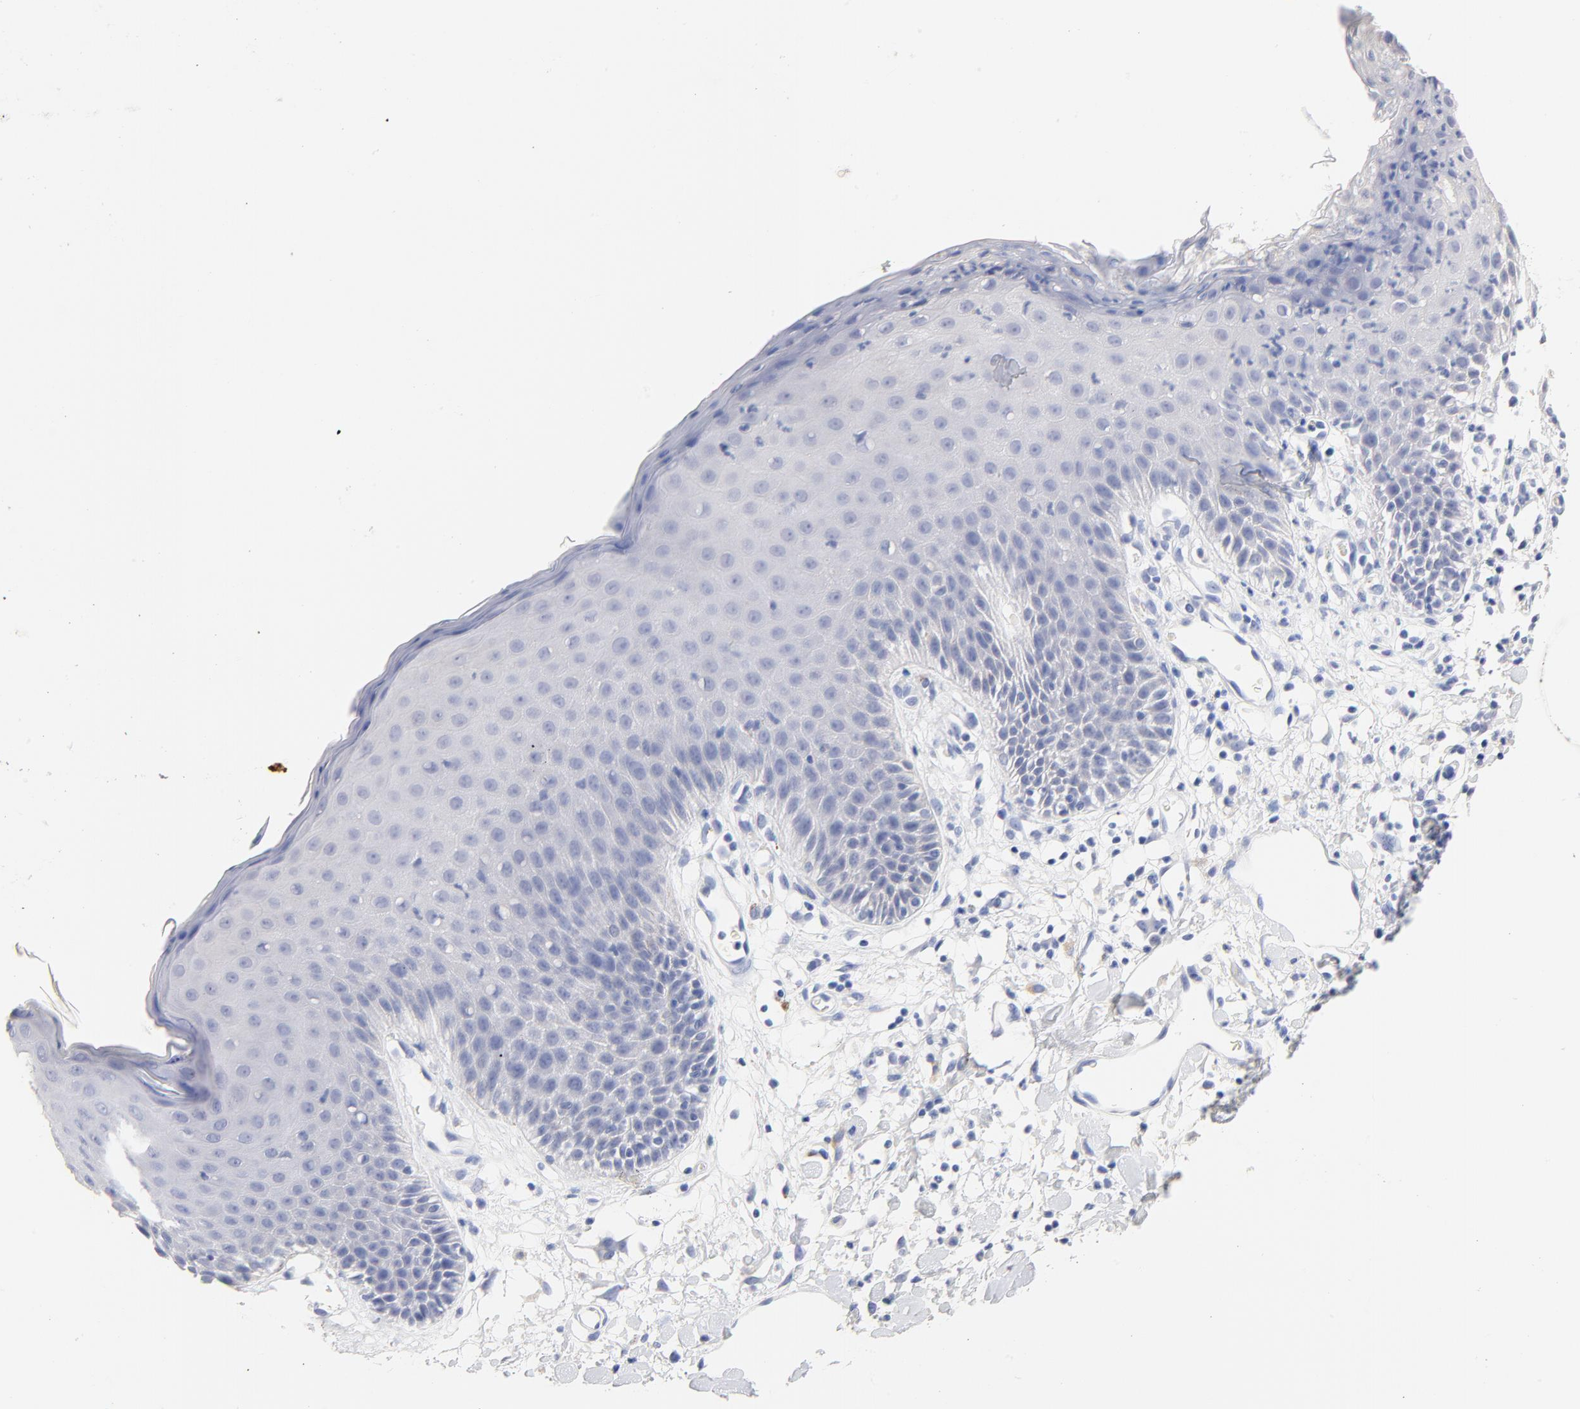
{"staining": {"intensity": "negative", "quantity": "none", "location": "none"}, "tissue": "skin", "cell_type": "Epidermal cells", "image_type": "normal", "snomed": [{"axis": "morphology", "description": "Normal tissue, NOS"}, {"axis": "topography", "description": "Vulva"}, {"axis": "topography", "description": "Peripheral nerve tissue"}], "caption": "Epidermal cells show no significant protein staining in unremarkable skin. (Stains: DAB (3,3'-diaminobenzidine) immunohistochemistry with hematoxylin counter stain, Microscopy: brightfield microscopy at high magnification).", "gene": "CPS1", "patient": {"sex": "female", "age": 68}}